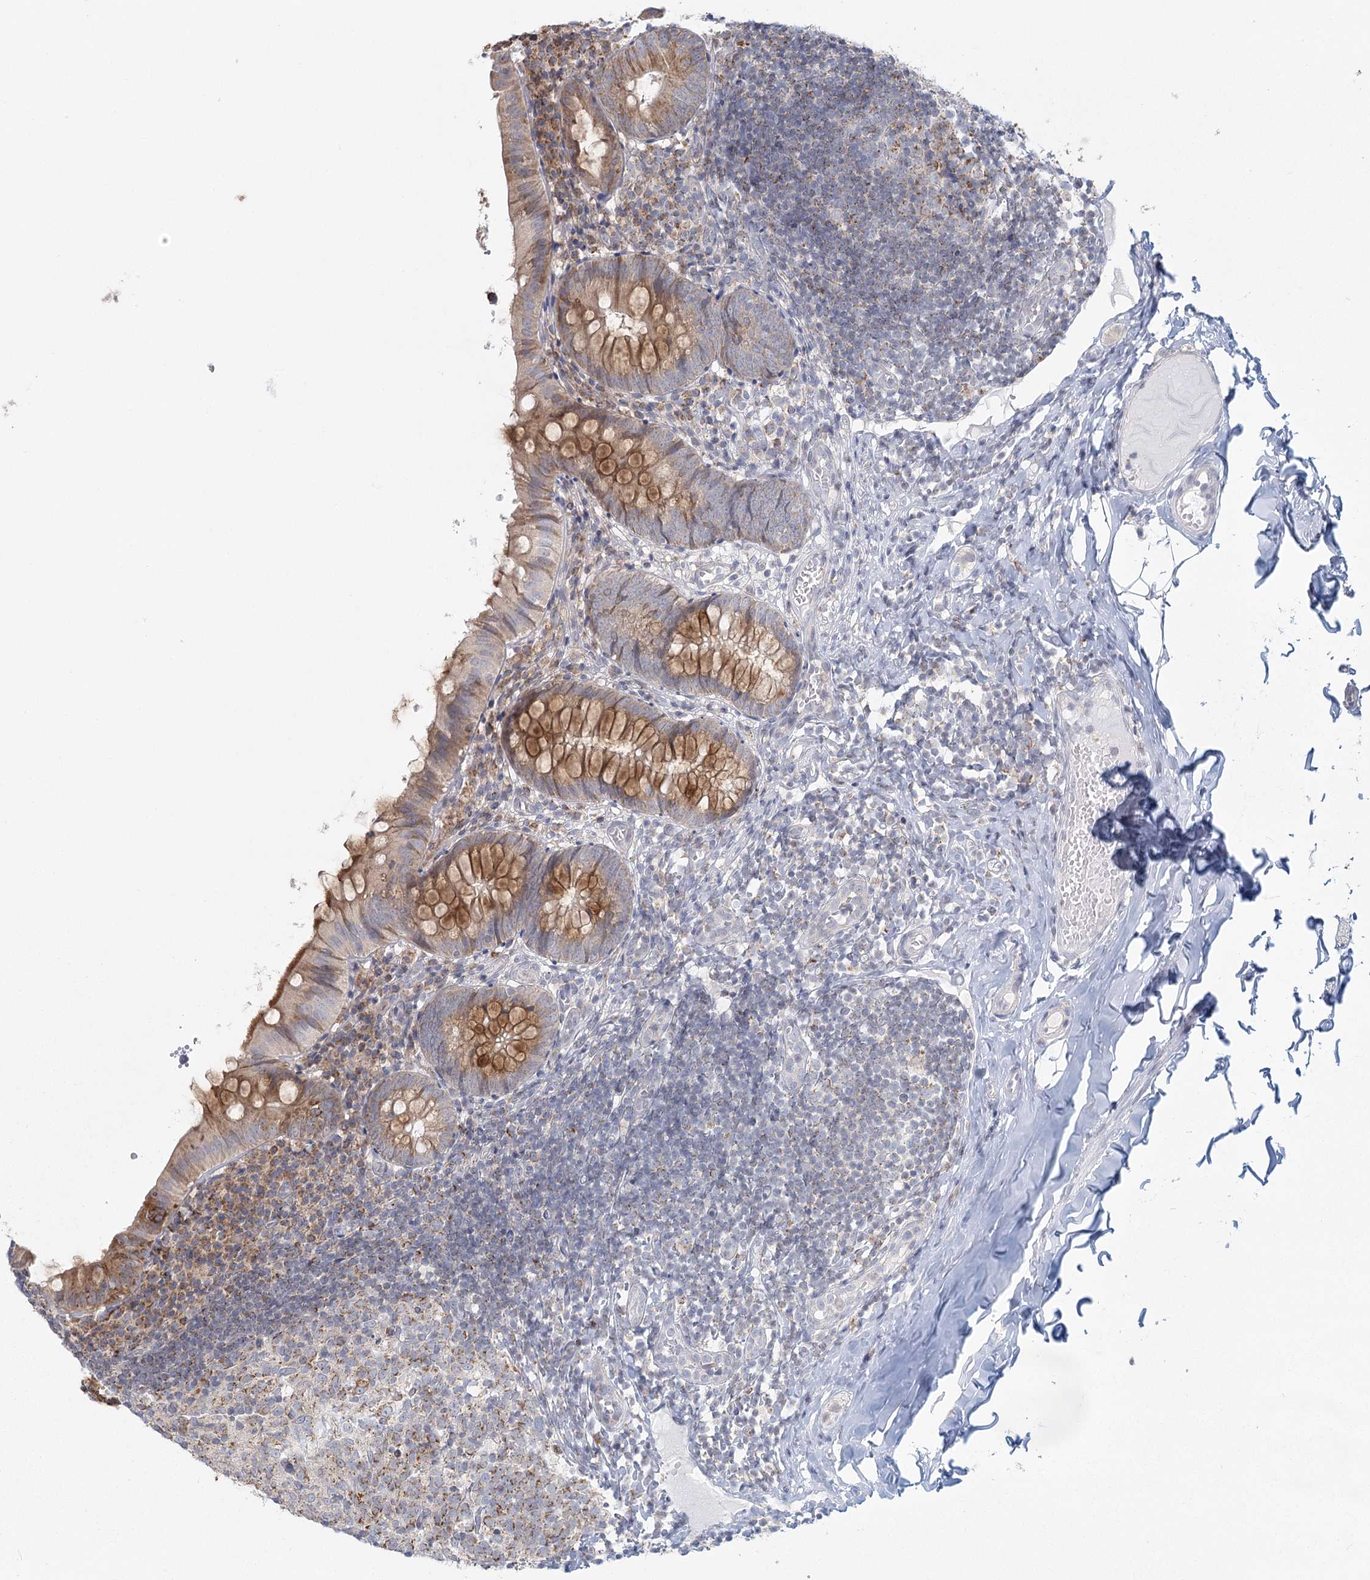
{"staining": {"intensity": "moderate", "quantity": ">75%", "location": "cytoplasmic/membranous"}, "tissue": "appendix", "cell_type": "Glandular cells", "image_type": "normal", "snomed": [{"axis": "morphology", "description": "Normal tissue, NOS"}, {"axis": "topography", "description": "Appendix"}], "caption": "Brown immunohistochemical staining in normal appendix shows moderate cytoplasmic/membranous positivity in approximately >75% of glandular cells.", "gene": "LACTB", "patient": {"sex": "male", "age": 8}}